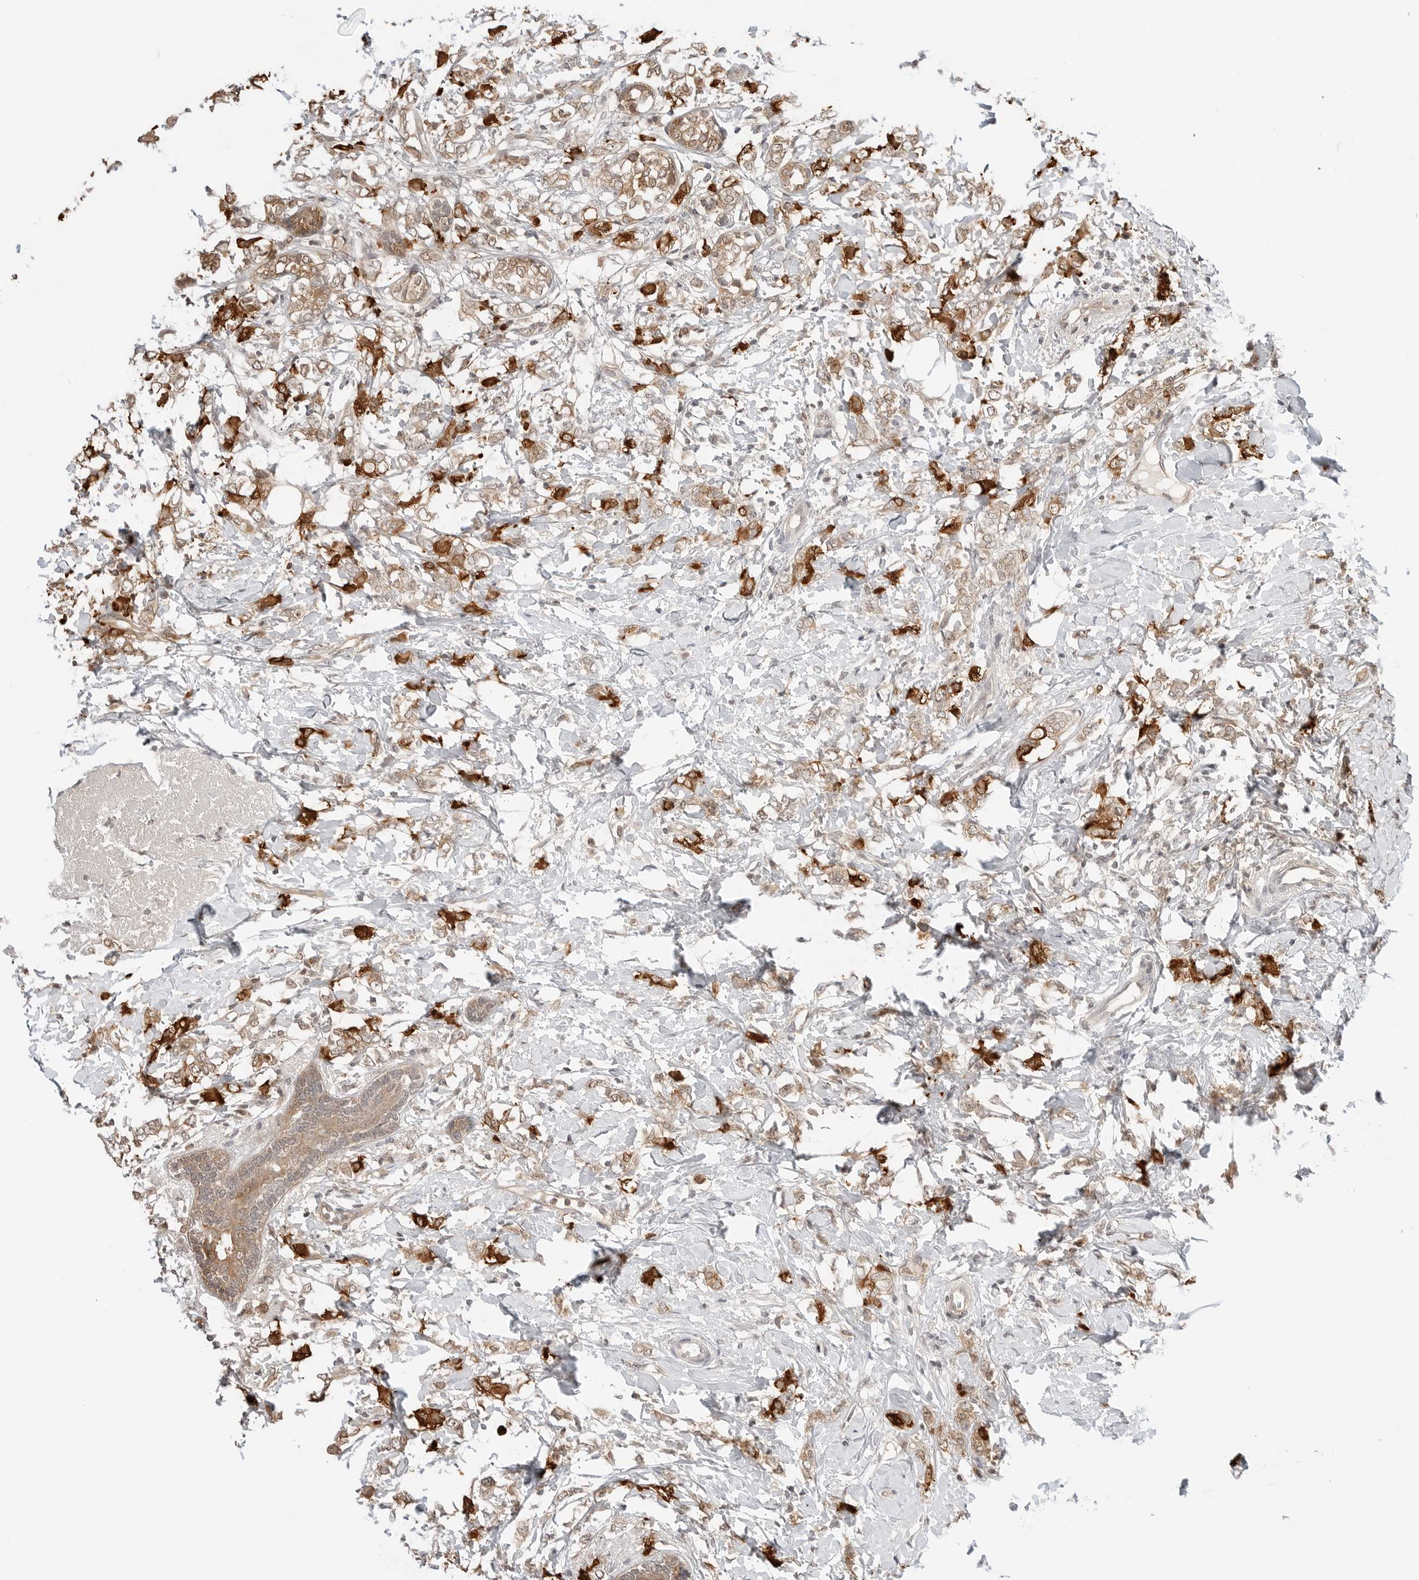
{"staining": {"intensity": "strong", "quantity": ">75%", "location": "cytoplasmic/membranous"}, "tissue": "breast cancer", "cell_type": "Tumor cells", "image_type": "cancer", "snomed": [{"axis": "morphology", "description": "Normal tissue, NOS"}, {"axis": "morphology", "description": "Lobular carcinoma"}, {"axis": "topography", "description": "Breast"}], "caption": "Breast cancer (lobular carcinoma) stained for a protein shows strong cytoplasmic/membranous positivity in tumor cells. The protein of interest is stained brown, and the nuclei are stained in blue (DAB IHC with brightfield microscopy, high magnification).", "gene": "NUDC", "patient": {"sex": "female", "age": 47}}